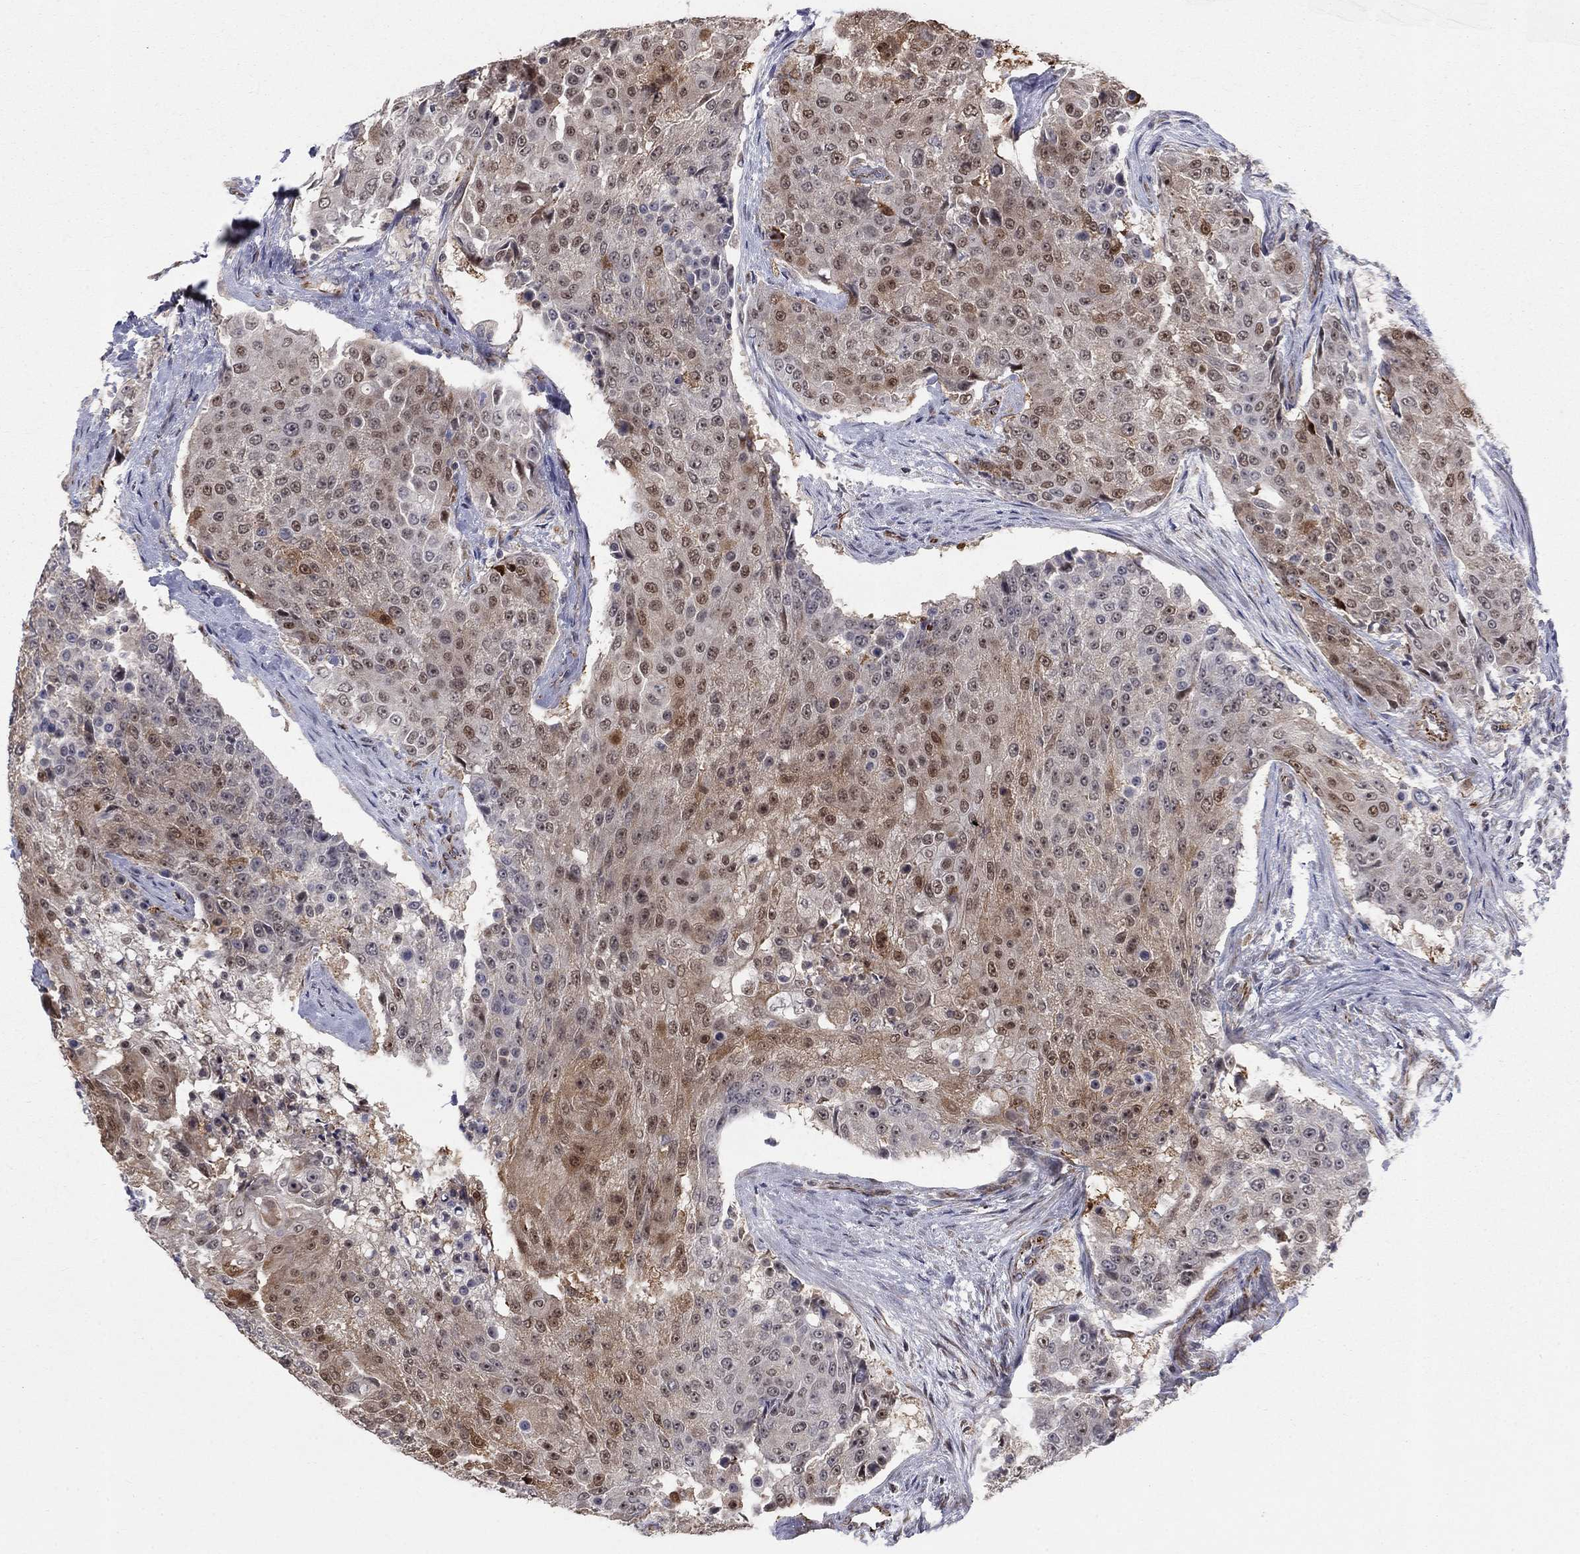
{"staining": {"intensity": "moderate", "quantity": "<25%", "location": "cytoplasmic/membranous,nuclear"}, "tissue": "urothelial cancer", "cell_type": "Tumor cells", "image_type": "cancer", "snomed": [{"axis": "morphology", "description": "Urothelial carcinoma, High grade"}, {"axis": "topography", "description": "Urinary bladder"}], "caption": "Protein expression analysis of high-grade urothelial carcinoma reveals moderate cytoplasmic/membranous and nuclear positivity in about <25% of tumor cells.", "gene": "MSRA", "patient": {"sex": "female", "age": 63}}